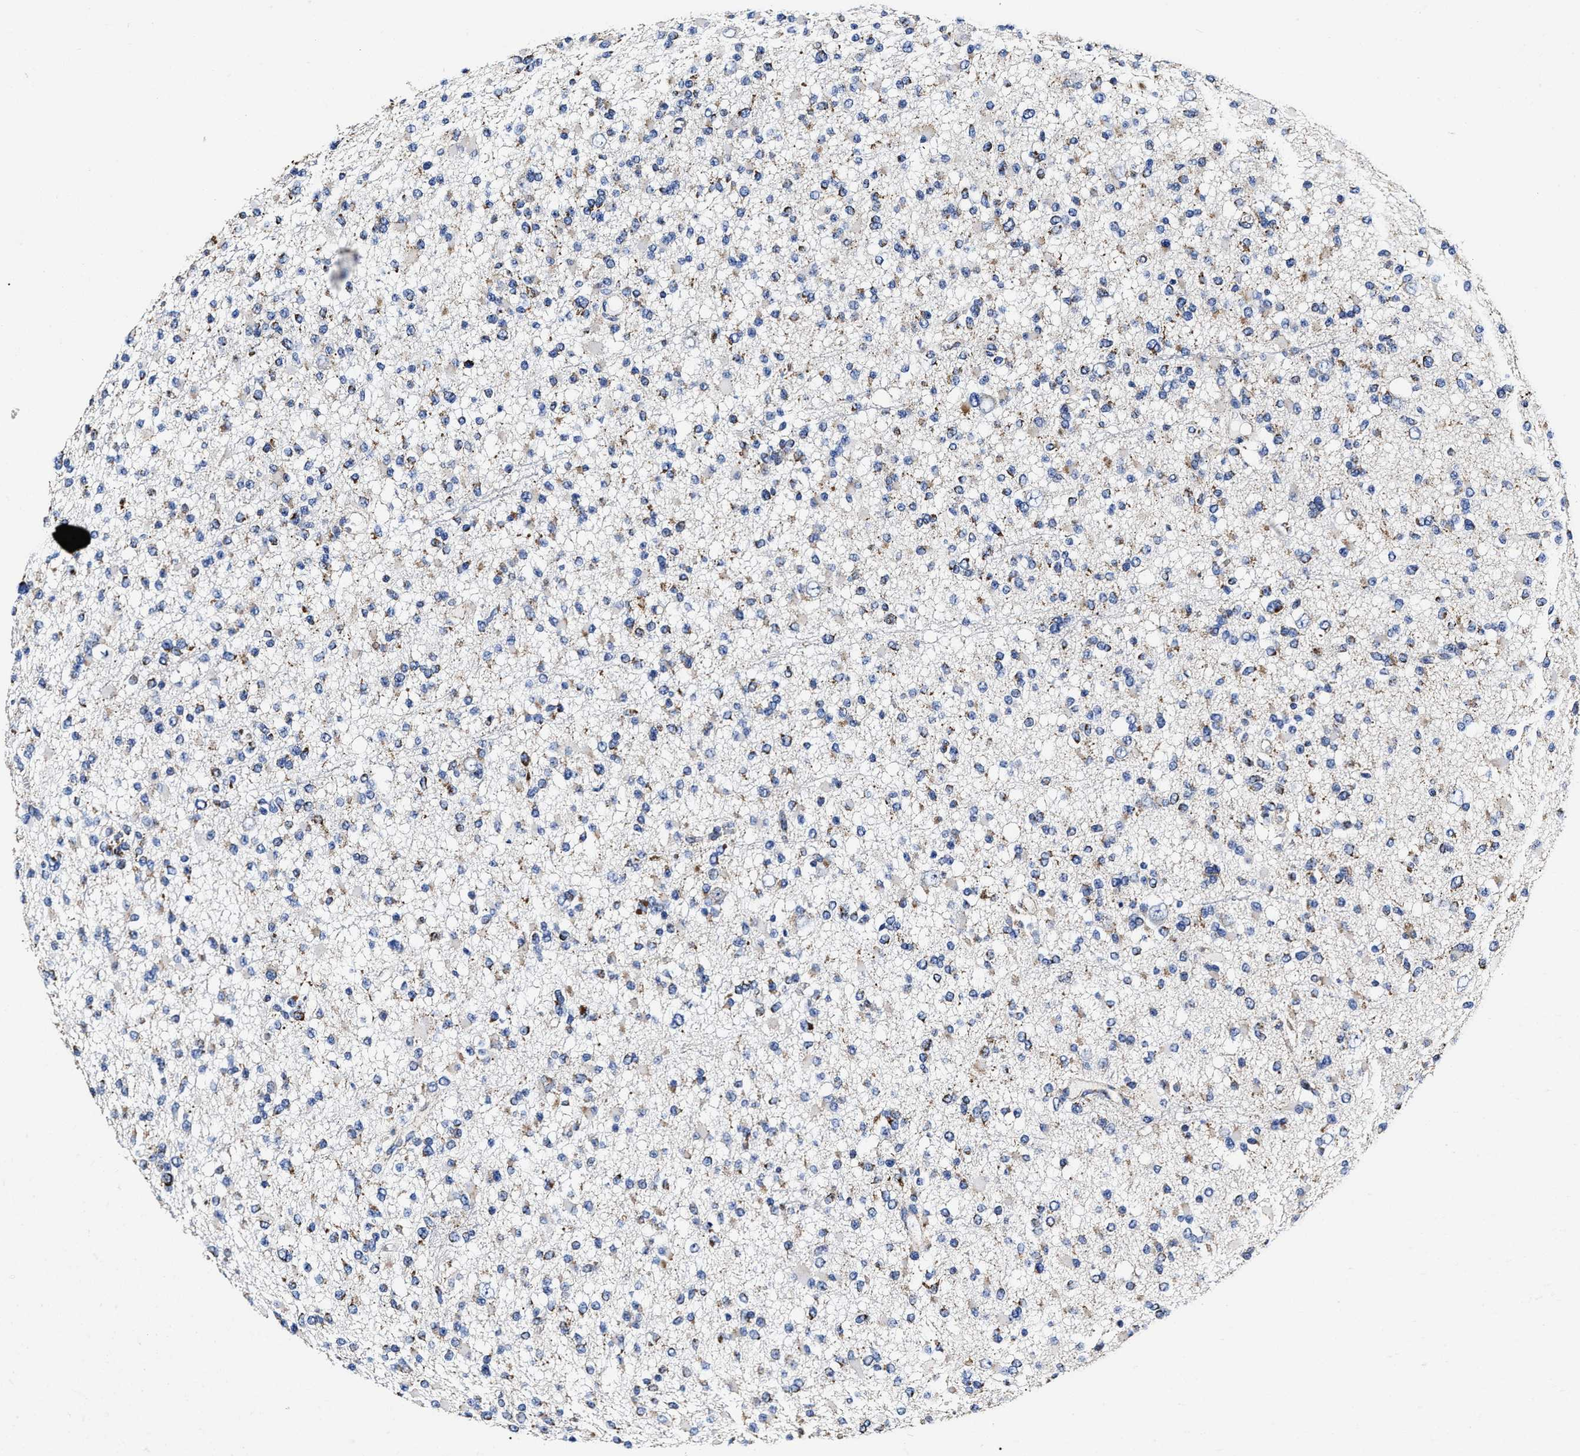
{"staining": {"intensity": "moderate", "quantity": "<25%", "location": "cytoplasmic/membranous"}, "tissue": "glioma", "cell_type": "Tumor cells", "image_type": "cancer", "snomed": [{"axis": "morphology", "description": "Glioma, malignant, Low grade"}, {"axis": "topography", "description": "Brain"}], "caption": "Malignant low-grade glioma stained for a protein (brown) displays moderate cytoplasmic/membranous positive positivity in about <25% of tumor cells.", "gene": "HINT2", "patient": {"sex": "female", "age": 22}}